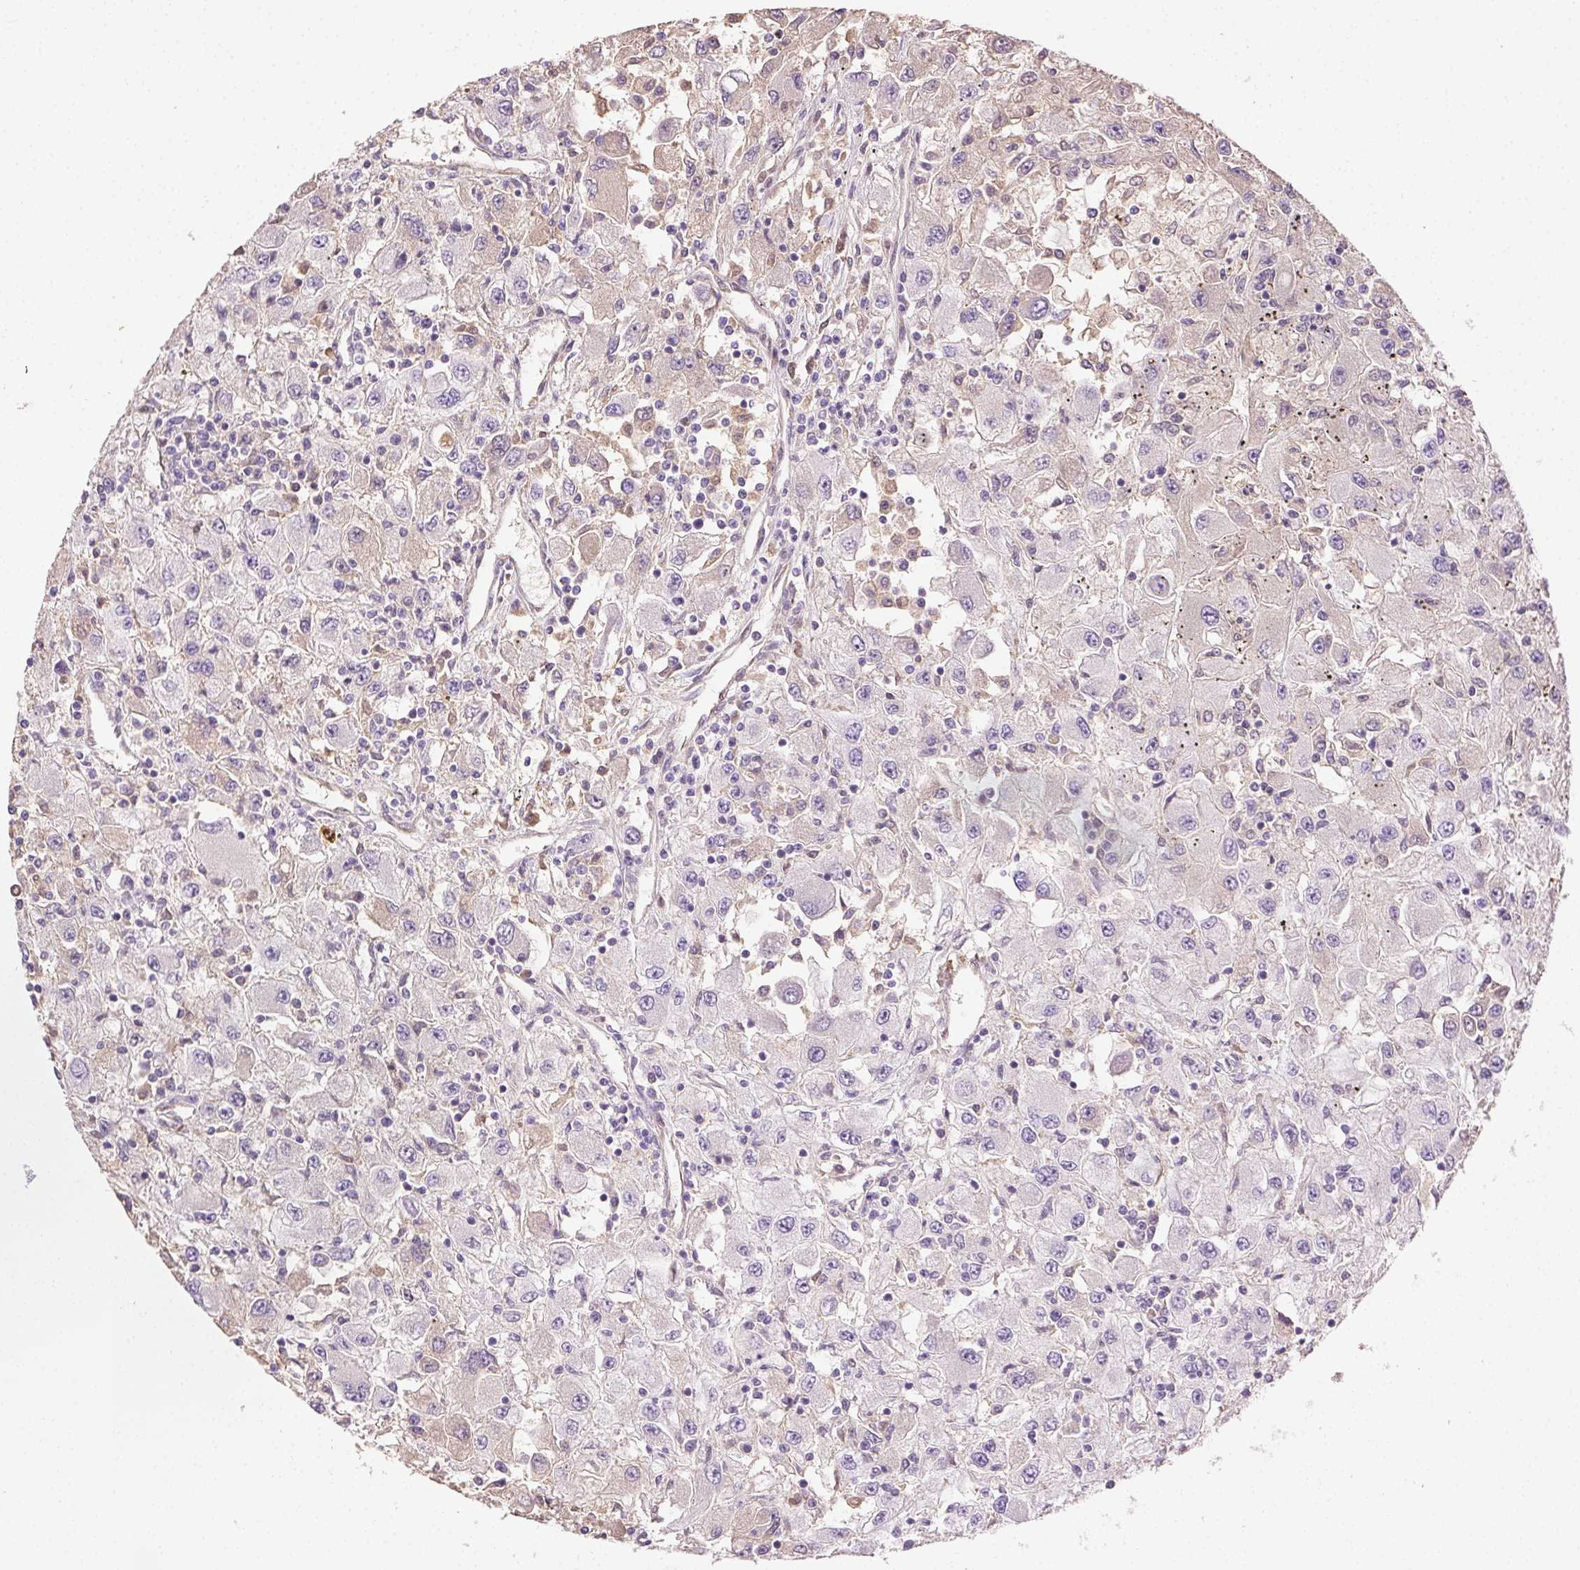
{"staining": {"intensity": "negative", "quantity": "none", "location": "none"}, "tissue": "renal cancer", "cell_type": "Tumor cells", "image_type": "cancer", "snomed": [{"axis": "morphology", "description": "Adenocarcinoma, NOS"}, {"axis": "topography", "description": "Kidney"}], "caption": "Tumor cells are negative for protein expression in human adenocarcinoma (renal).", "gene": "BPIFB2", "patient": {"sex": "female", "age": 67}}